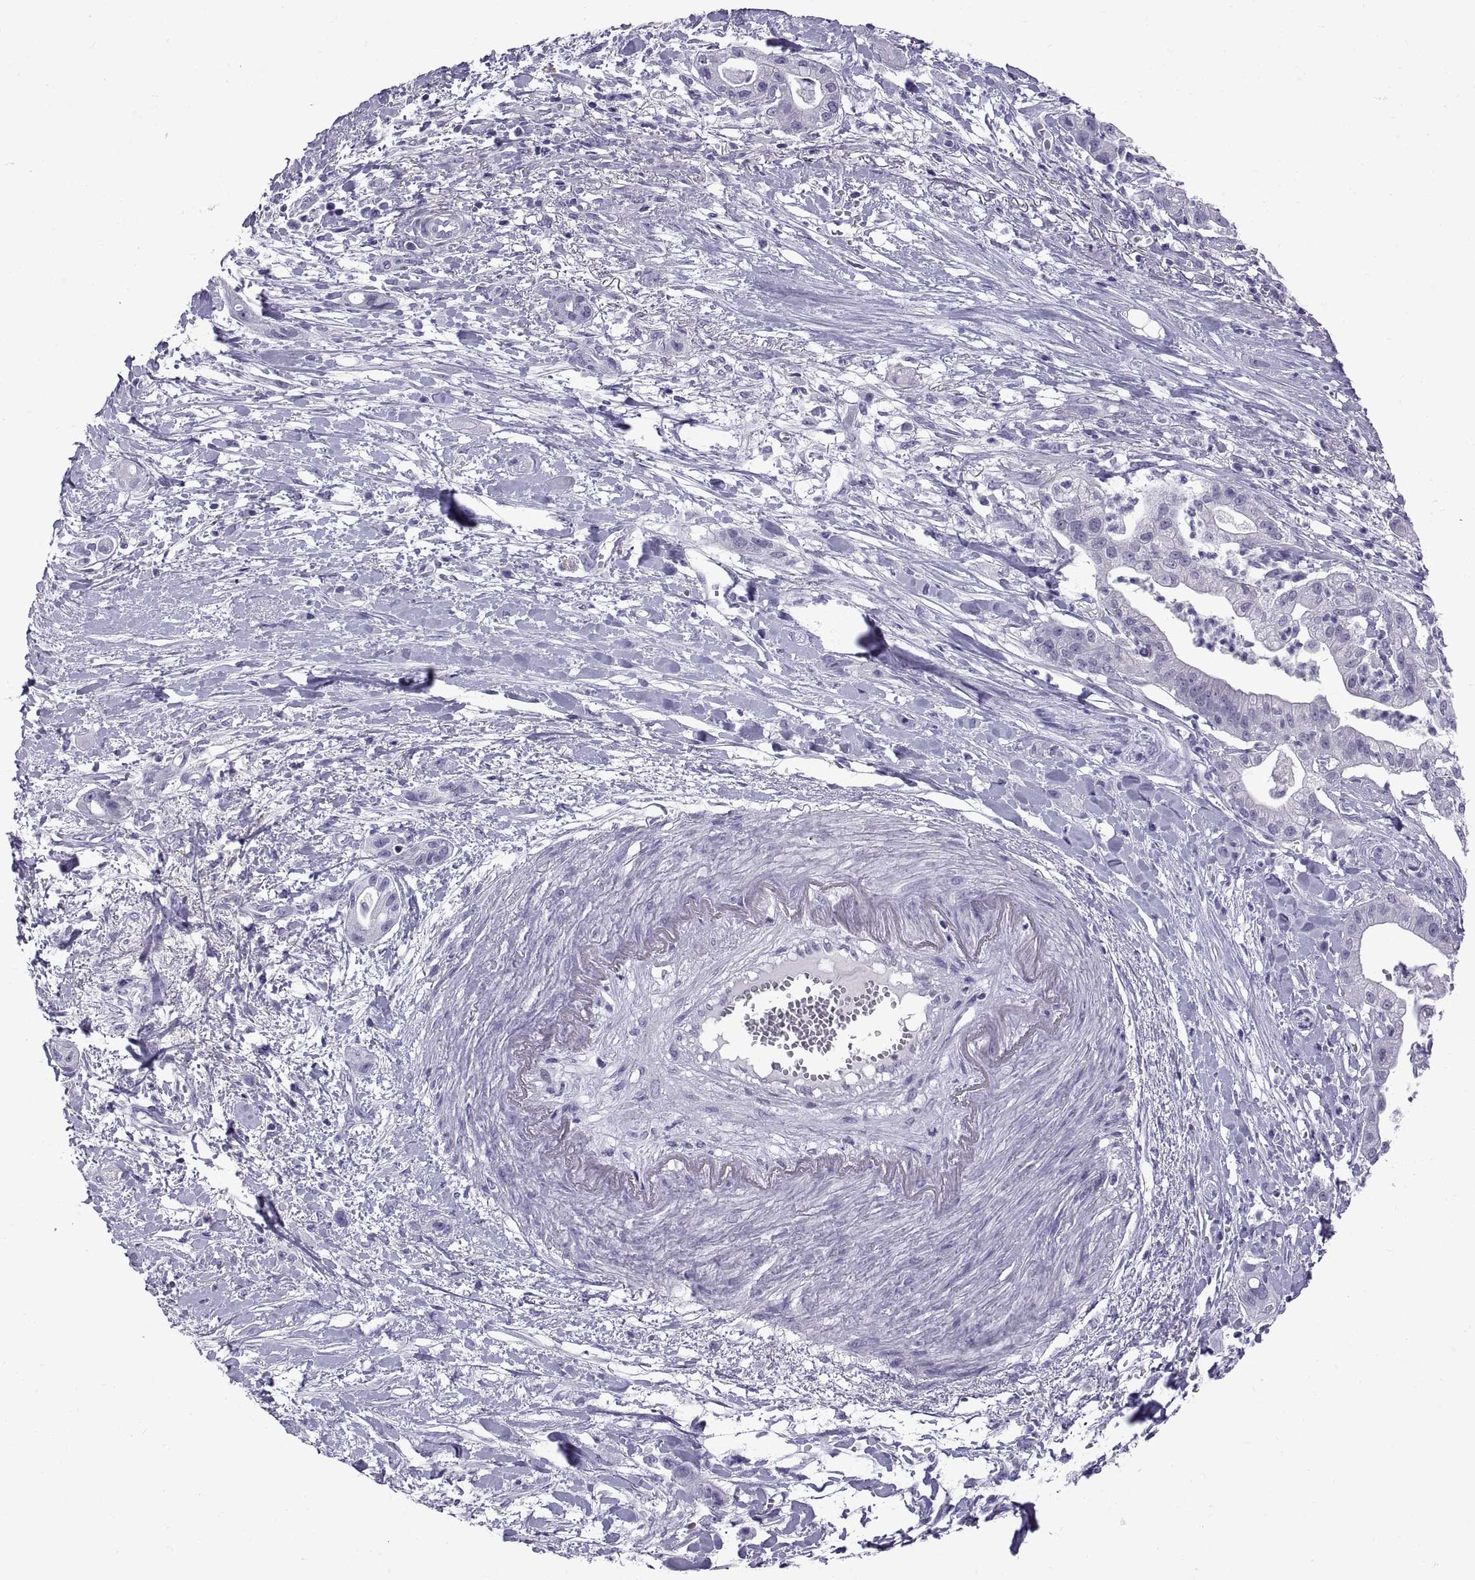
{"staining": {"intensity": "negative", "quantity": "none", "location": "none"}, "tissue": "pancreatic cancer", "cell_type": "Tumor cells", "image_type": "cancer", "snomed": [{"axis": "morphology", "description": "Normal tissue, NOS"}, {"axis": "morphology", "description": "Adenocarcinoma, NOS"}, {"axis": "topography", "description": "Lymph node"}, {"axis": "topography", "description": "Pancreas"}], "caption": "IHC of human pancreatic adenocarcinoma reveals no positivity in tumor cells.", "gene": "SPDYE1", "patient": {"sex": "female", "age": 58}}